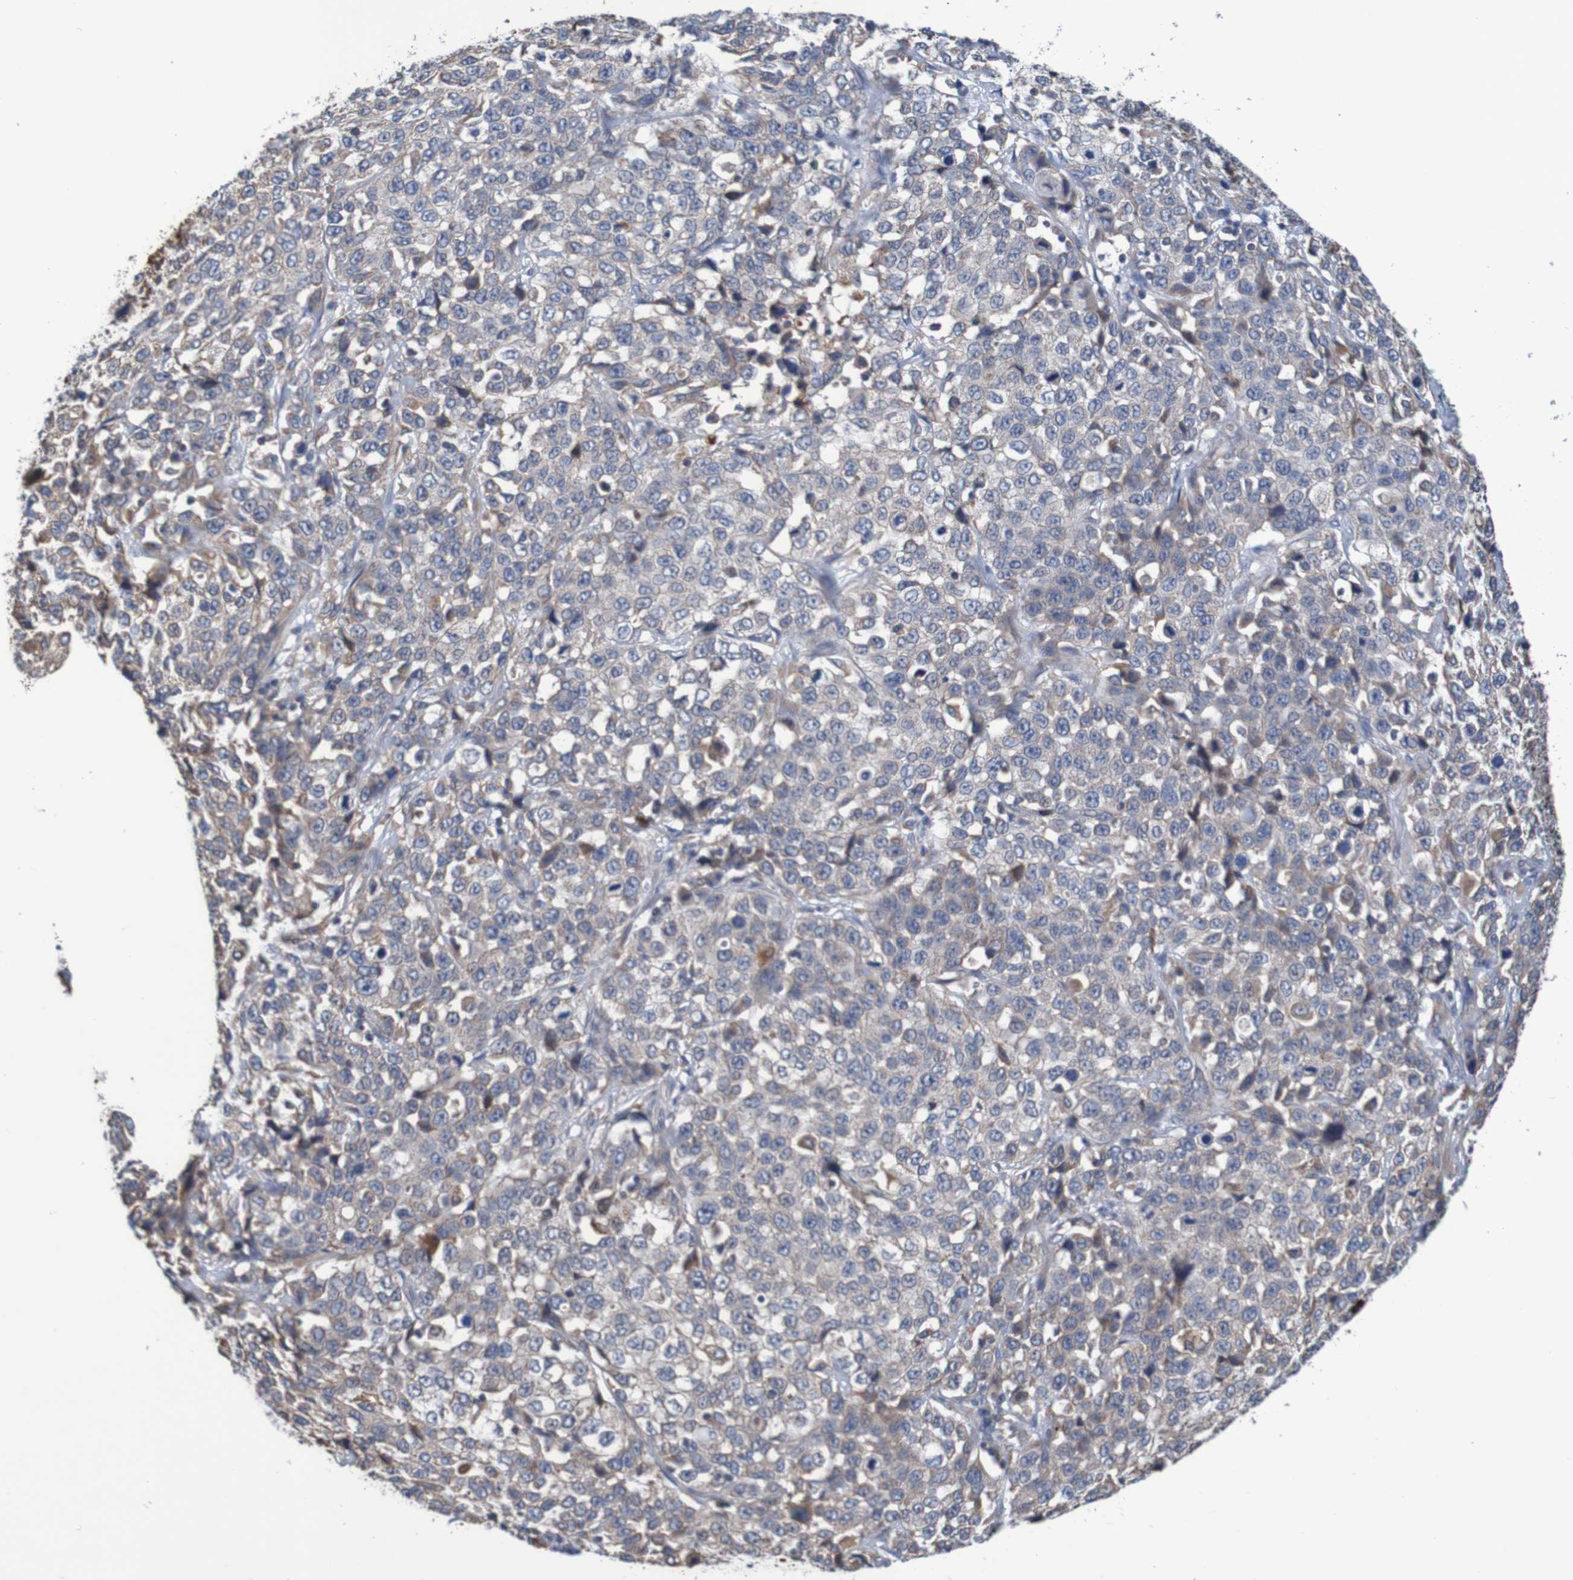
{"staining": {"intensity": "weak", "quantity": ">75%", "location": "cytoplasmic/membranous"}, "tissue": "stomach cancer", "cell_type": "Tumor cells", "image_type": "cancer", "snomed": [{"axis": "morphology", "description": "Normal tissue, NOS"}, {"axis": "morphology", "description": "Adenocarcinoma, NOS"}, {"axis": "topography", "description": "Stomach"}], "caption": "Stomach cancer (adenocarcinoma) stained for a protein (brown) reveals weak cytoplasmic/membranous positive expression in about >75% of tumor cells.", "gene": "CLDN18", "patient": {"sex": "male", "age": 48}}